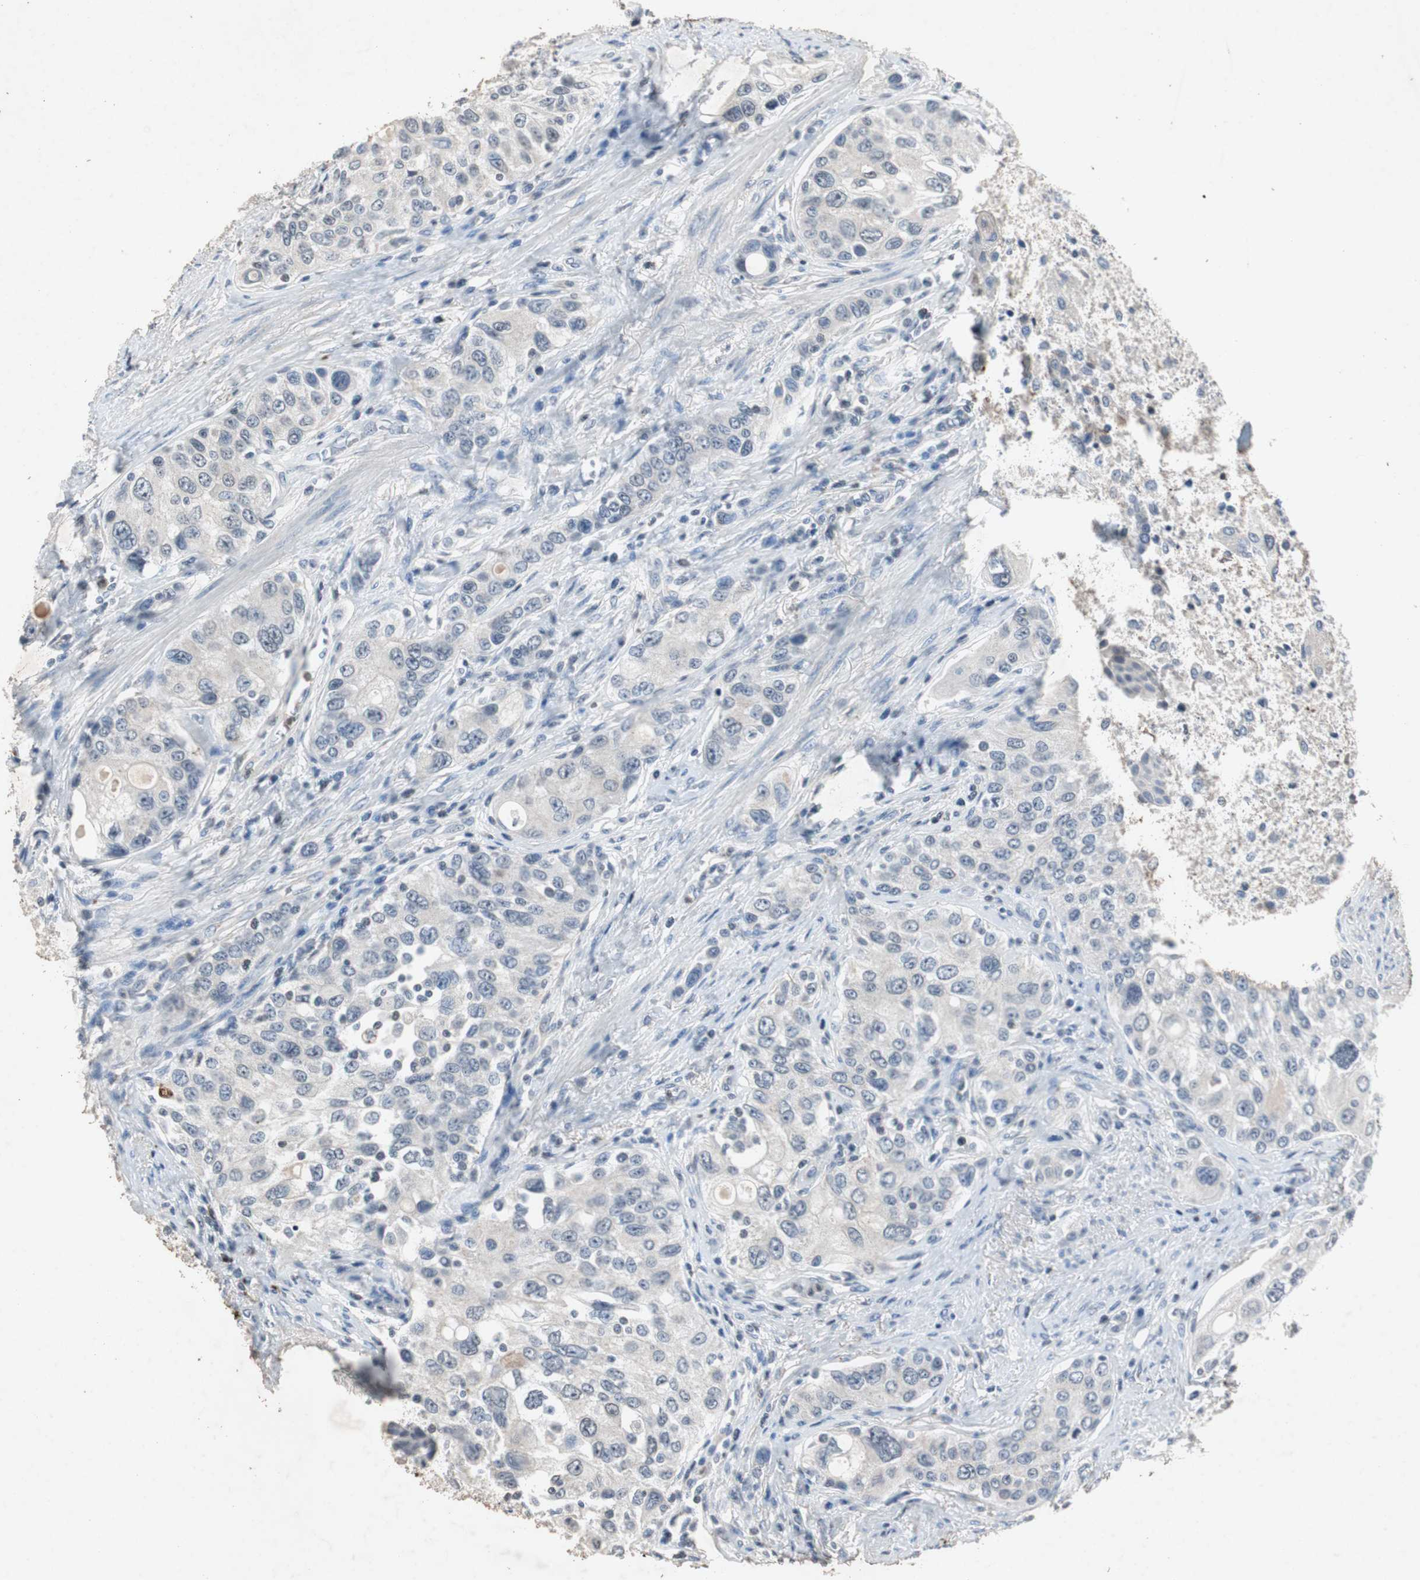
{"staining": {"intensity": "negative", "quantity": "none", "location": "none"}, "tissue": "urothelial cancer", "cell_type": "Tumor cells", "image_type": "cancer", "snomed": [{"axis": "morphology", "description": "Urothelial carcinoma, High grade"}, {"axis": "topography", "description": "Urinary bladder"}], "caption": "Protein analysis of high-grade urothelial carcinoma reveals no significant positivity in tumor cells.", "gene": "ADNP2", "patient": {"sex": "female", "age": 56}}